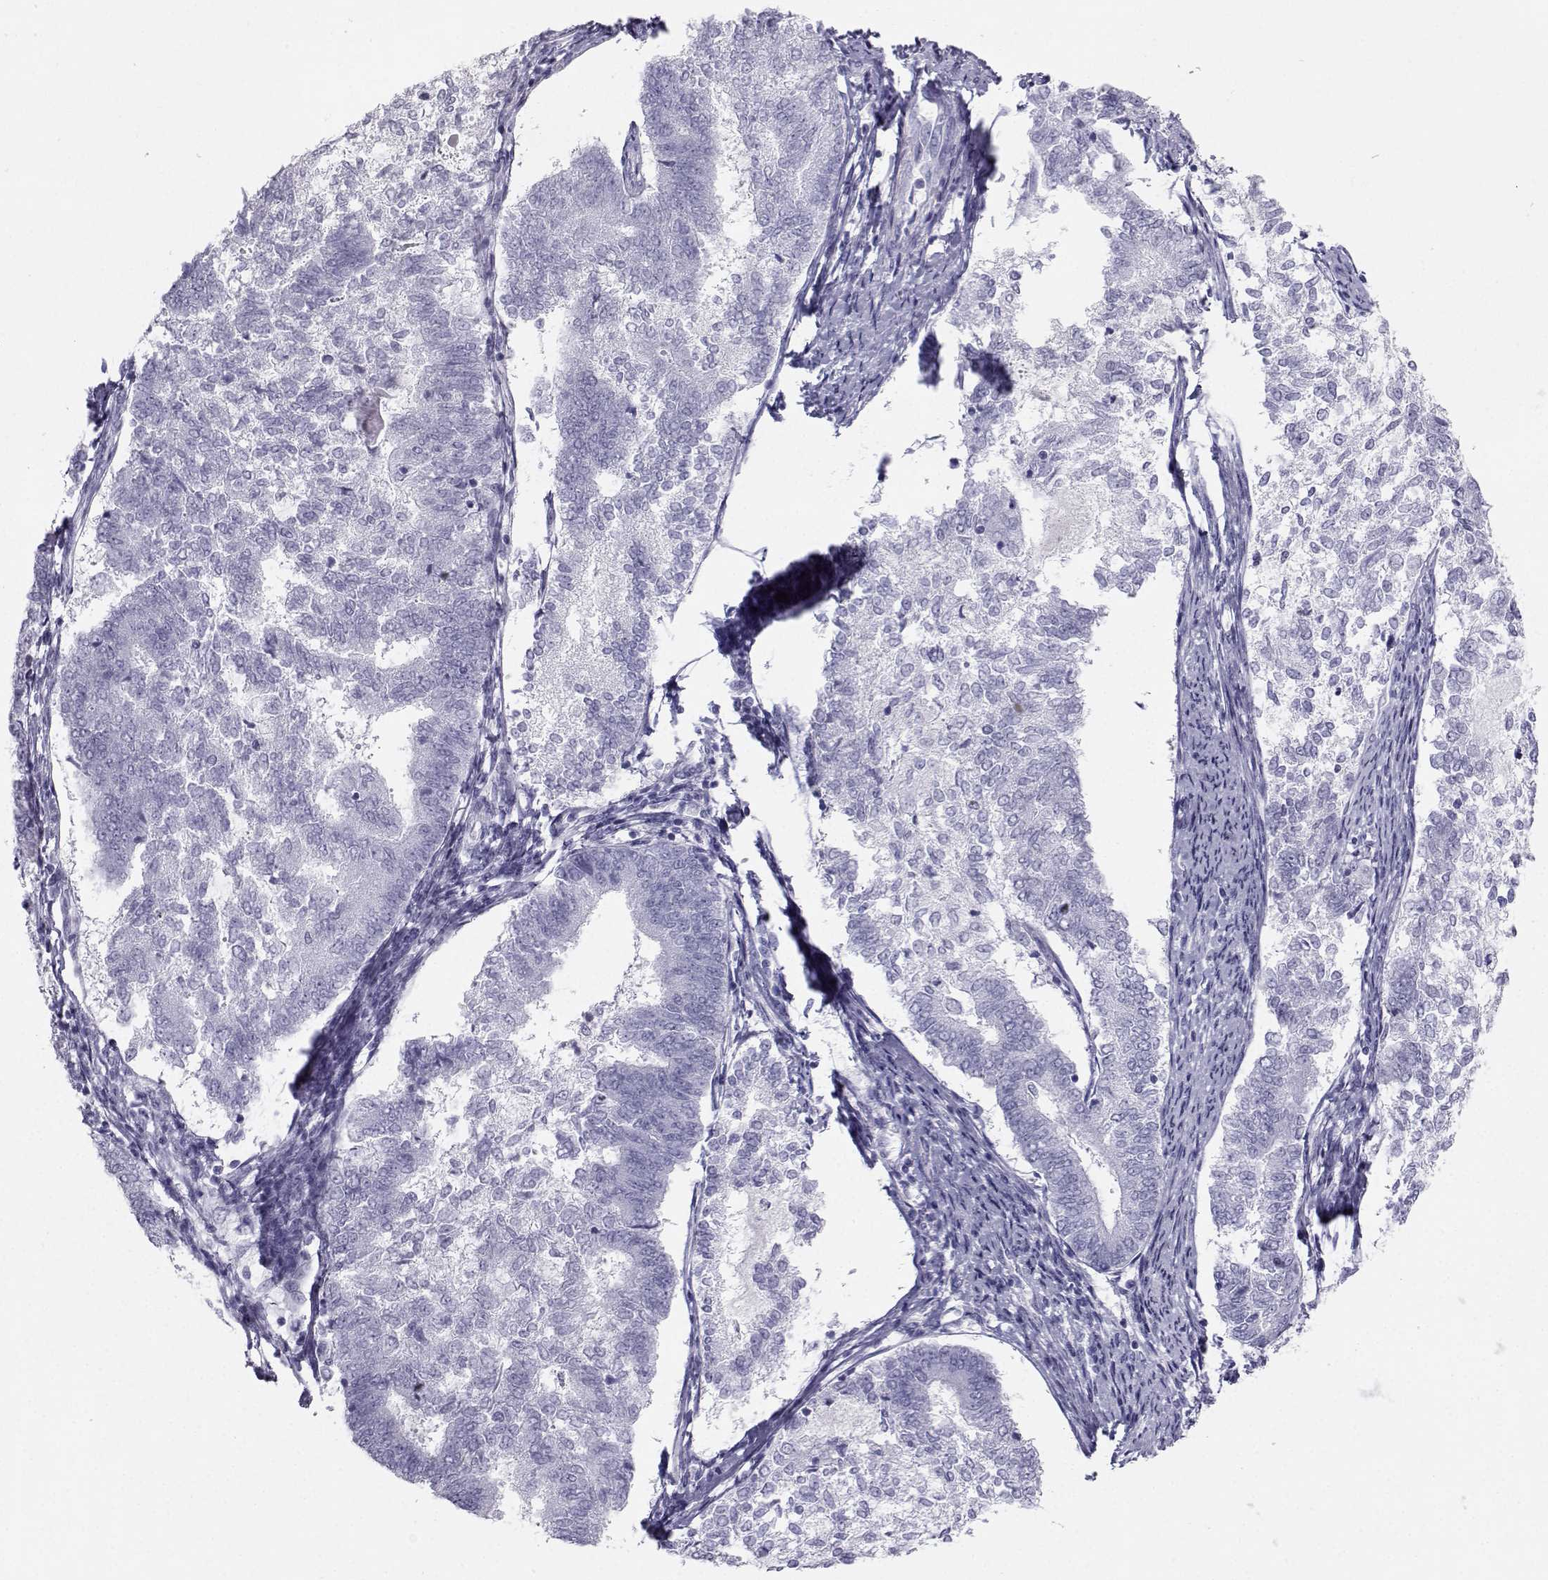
{"staining": {"intensity": "negative", "quantity": "none", "location": "none"}, "tissue": "endometrial cancer", "cell_type": "Tumor cells", "image_type": "cancer", "snomed": [{"axis": "morphology", "description": "Adenocarcinoma, NOS"}, {"axis": "topography", "description": "Endometrium"}], "caption": "The histopathology image reveals no significant positivity in tumor cells of adenocarcinoma (endometrial).", "gene": "SST", "patient": {"sex": "female", "age": 65}}